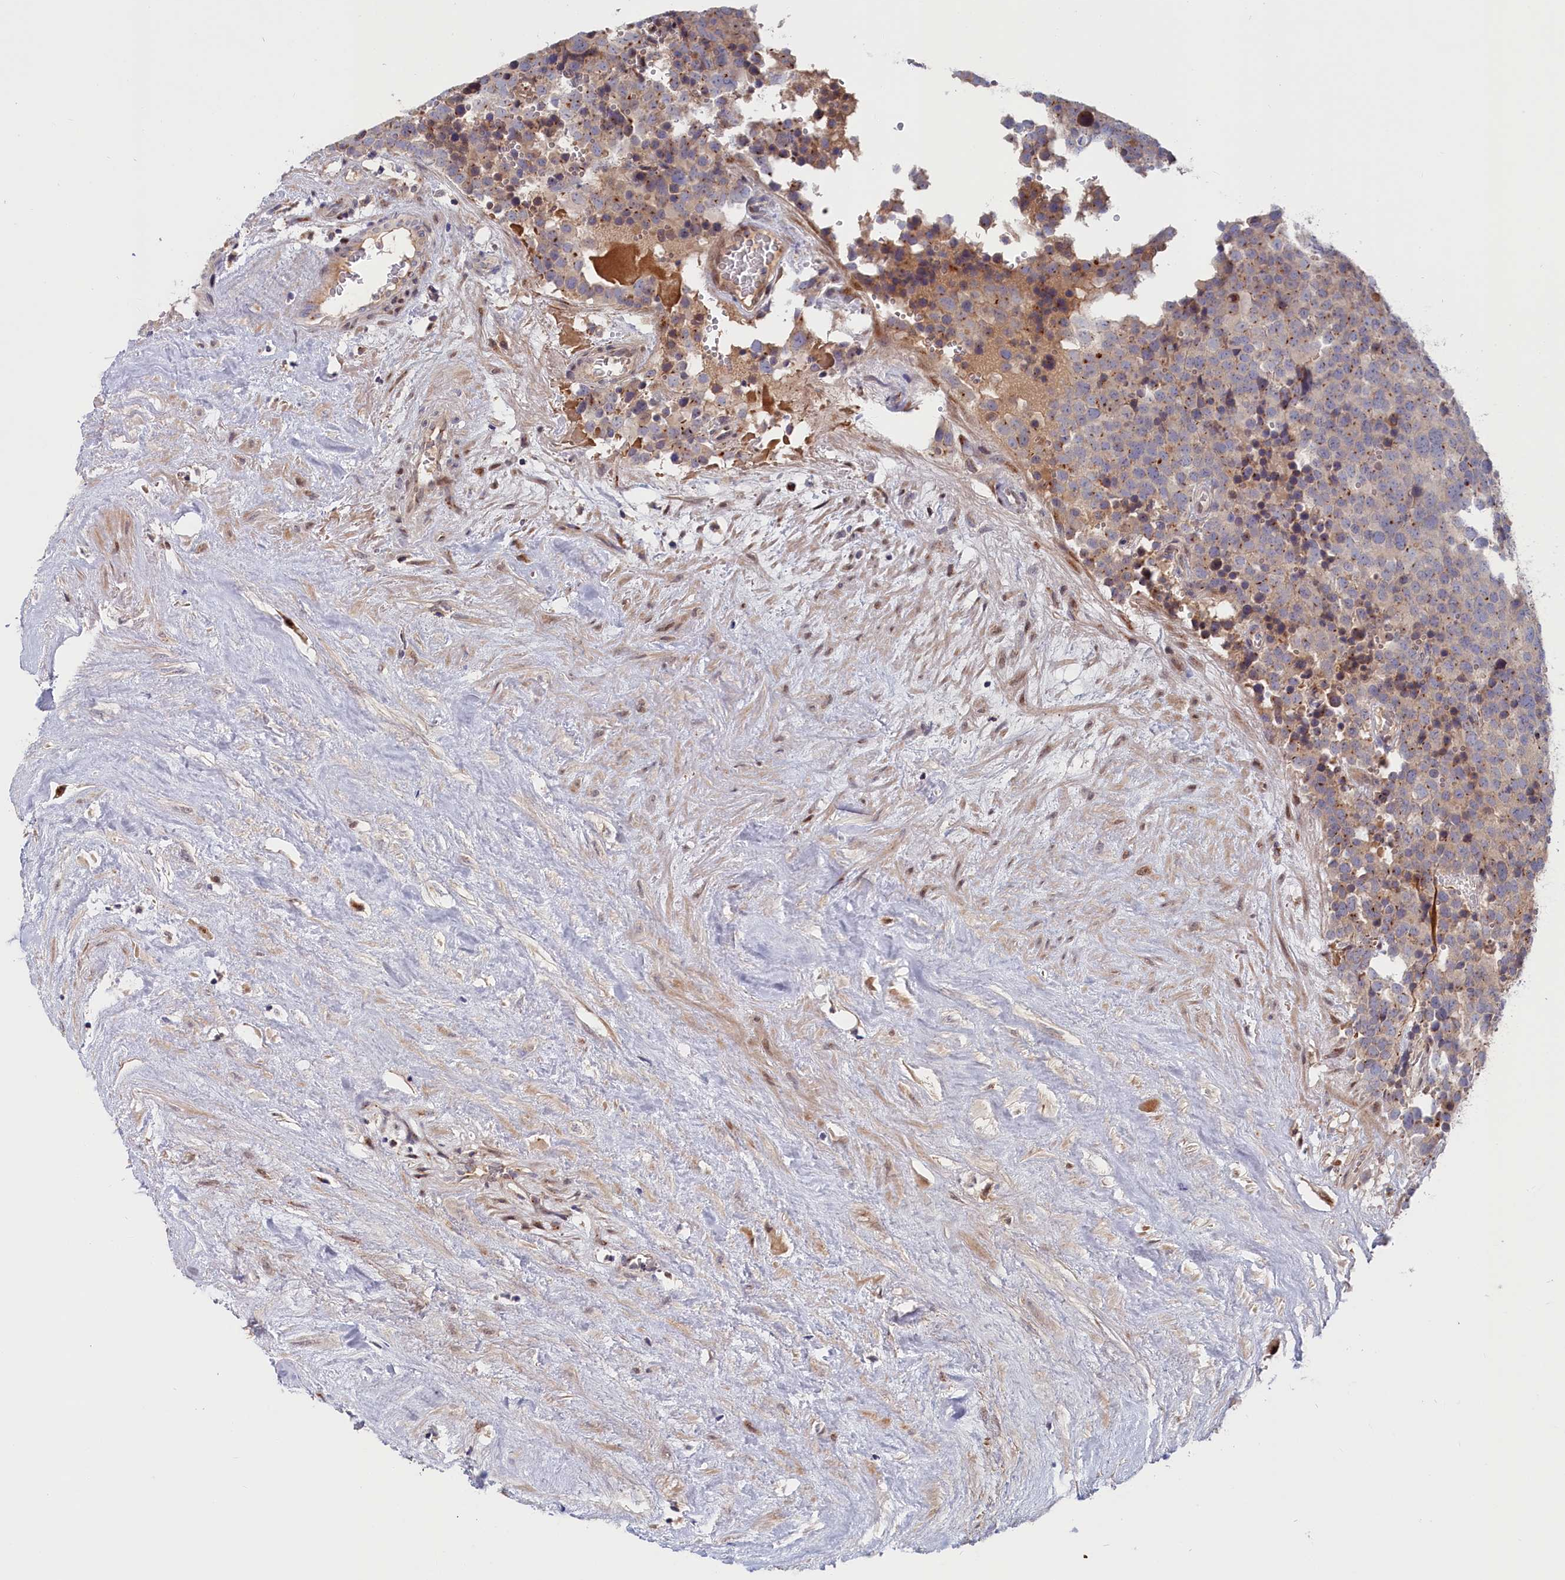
{"staining": {"intensity": "moderate", "quantity": "<25%", "location": "cytoplasmic/membranous"}, "tissue": "testis cancer", "cell_type": "Tumor cells", "image_type": "cancer", "snomed": [{"axis": "morphology", "description": "Seminoma, NOS"}, {"axis": "topography", "description": "Testis"}], "caption": "This photomicrograph reveals immunohistochemistry (IHC) staining of human testis cancer (seminoma), with low moderate cytoplasmic/membranous staining in approximately <25% of tumor cells.", "gene": "CHST12", "patient": {"sex": "male", "age": 71}}